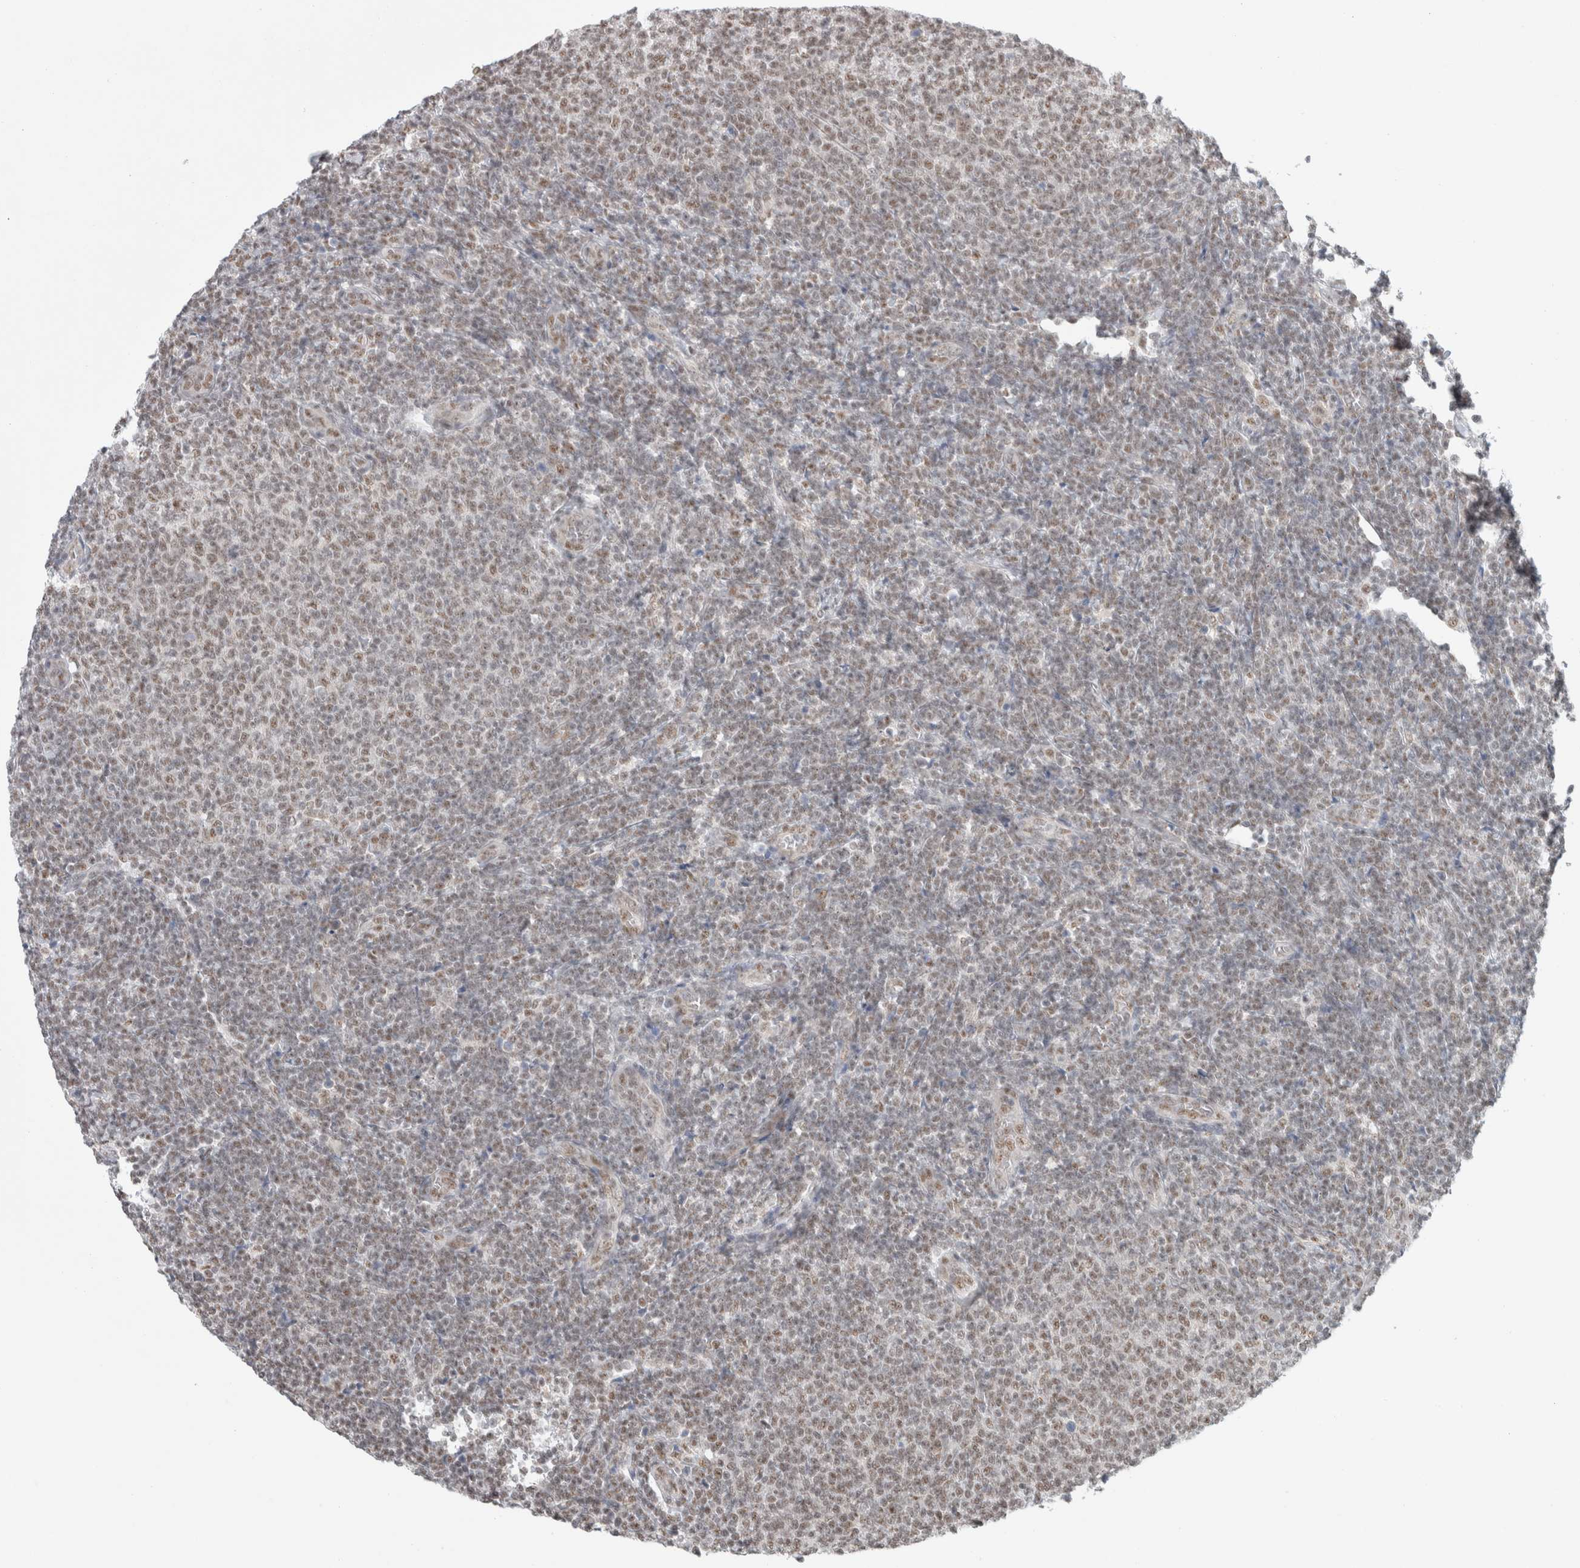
{"staining": {"intensity": "weak", "quantity": "25%-75%", "location": "nuclear"}, "tissue": "lymphoma", "cell_type": "Tumor cells", "image_type": "cancer", "snomed": [{"axis": "morphology", "description": "Malignant lymphoma, non-Hodgkin's type, Low grade"}, {"axis": "topography", "description": "Lymph node"}], "caption": "Lymphoma was stained to show a protein in brown. There is low levels of weak nuclear positivity in about 25%-75% of tumor cells. The staining is performed using DAB (3,3'-diaminobenzidine) brown chromogen to label protein expression. The nuclei are counter-stained blue using hematoxylin.", "gene": "TRMT12", "patient": {"sex": "male", "age": 66}}